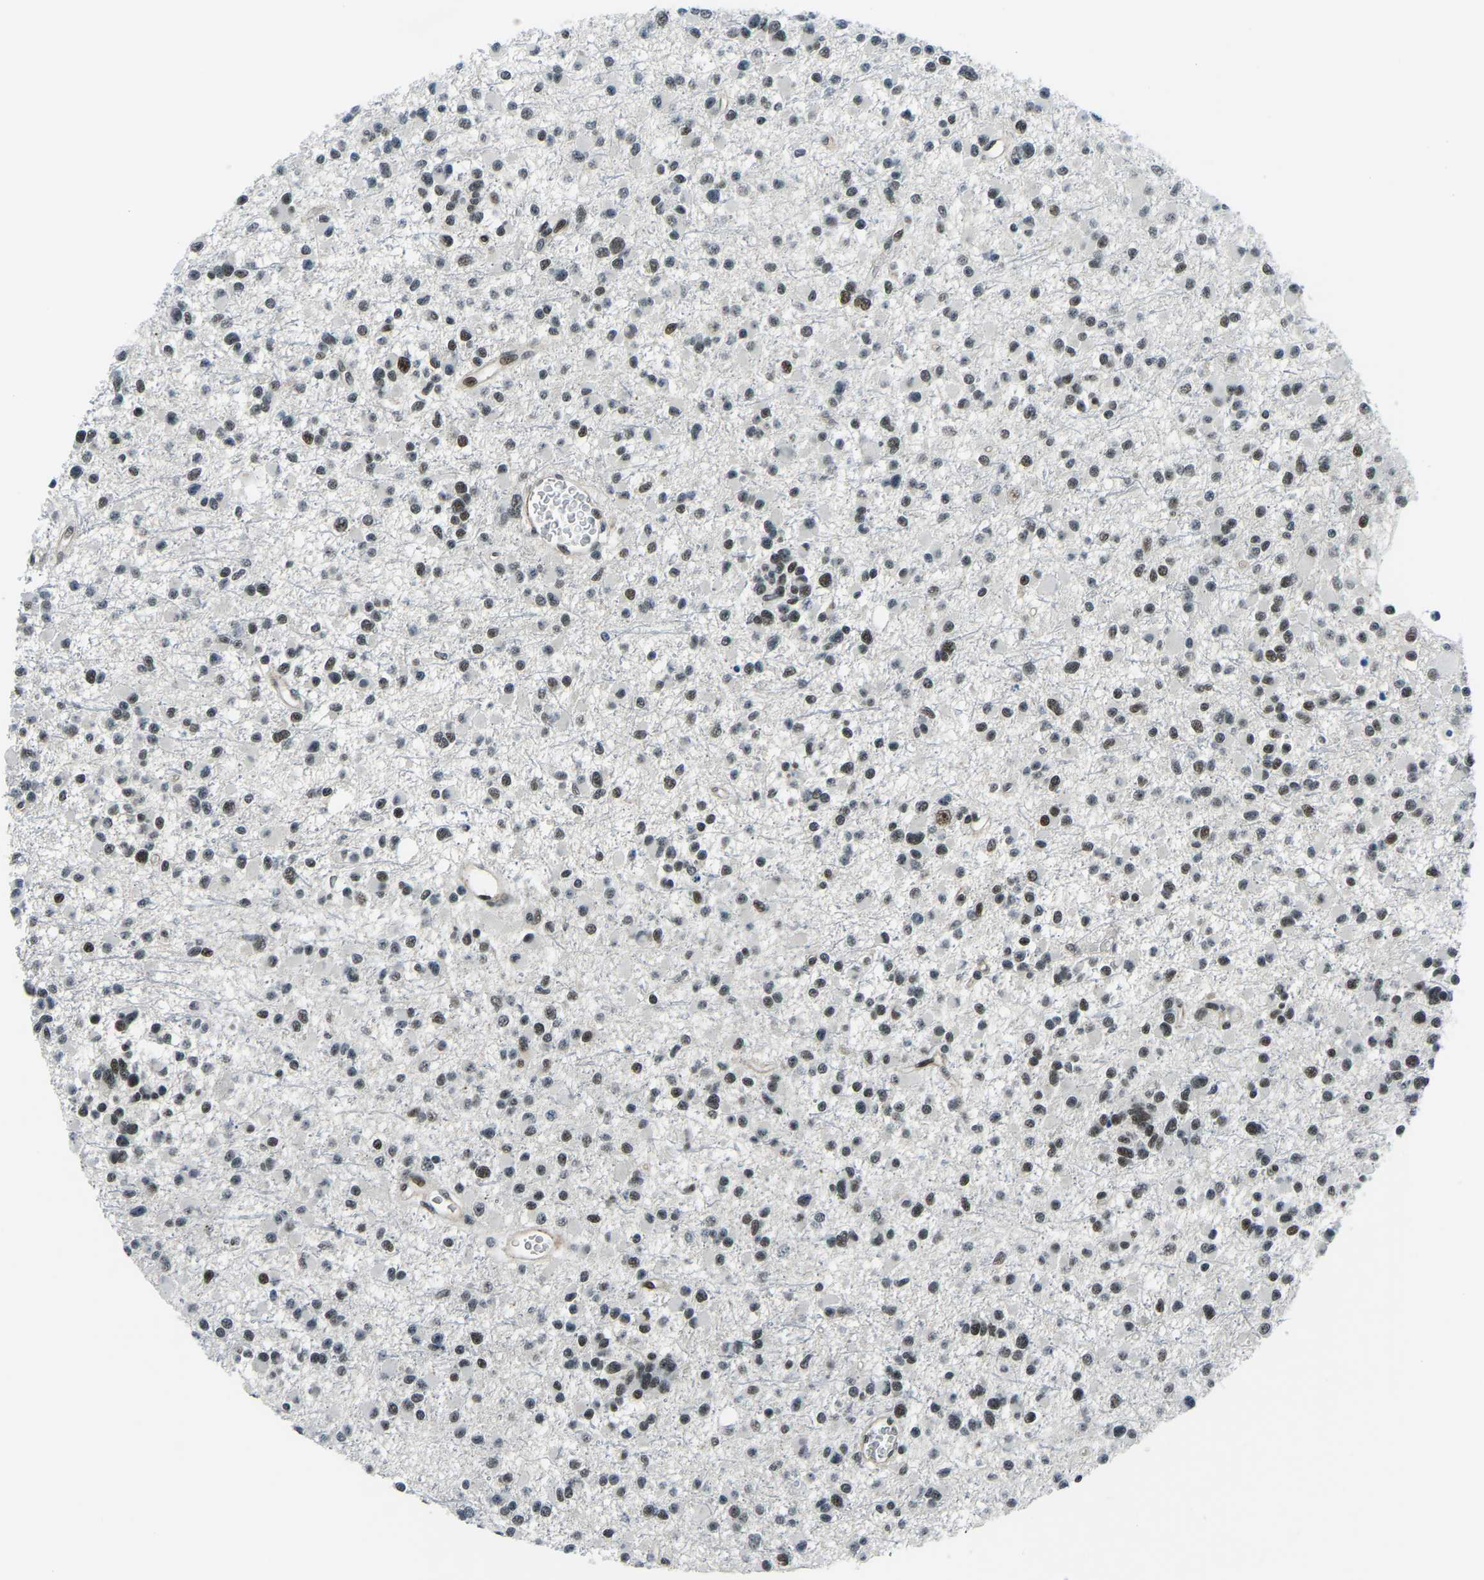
{"staining": {"intensity": "moderate", "quantity": "25%-75%", "location": "nuclear"}, "tissue": "glioma", "cell_type": "Tumor cells", "image_type": "cancer", "snomed": [{"axis": "morphology", "description": "Glioma, malignant, Low grade"}, {"axis": "topography", "description": "Brain"}], "caption": "Glioma stained with a protein marker shows moderate staining in tumor cells.", "gene": "PRCC", "patient": {"sex": "female", "age": 22}}